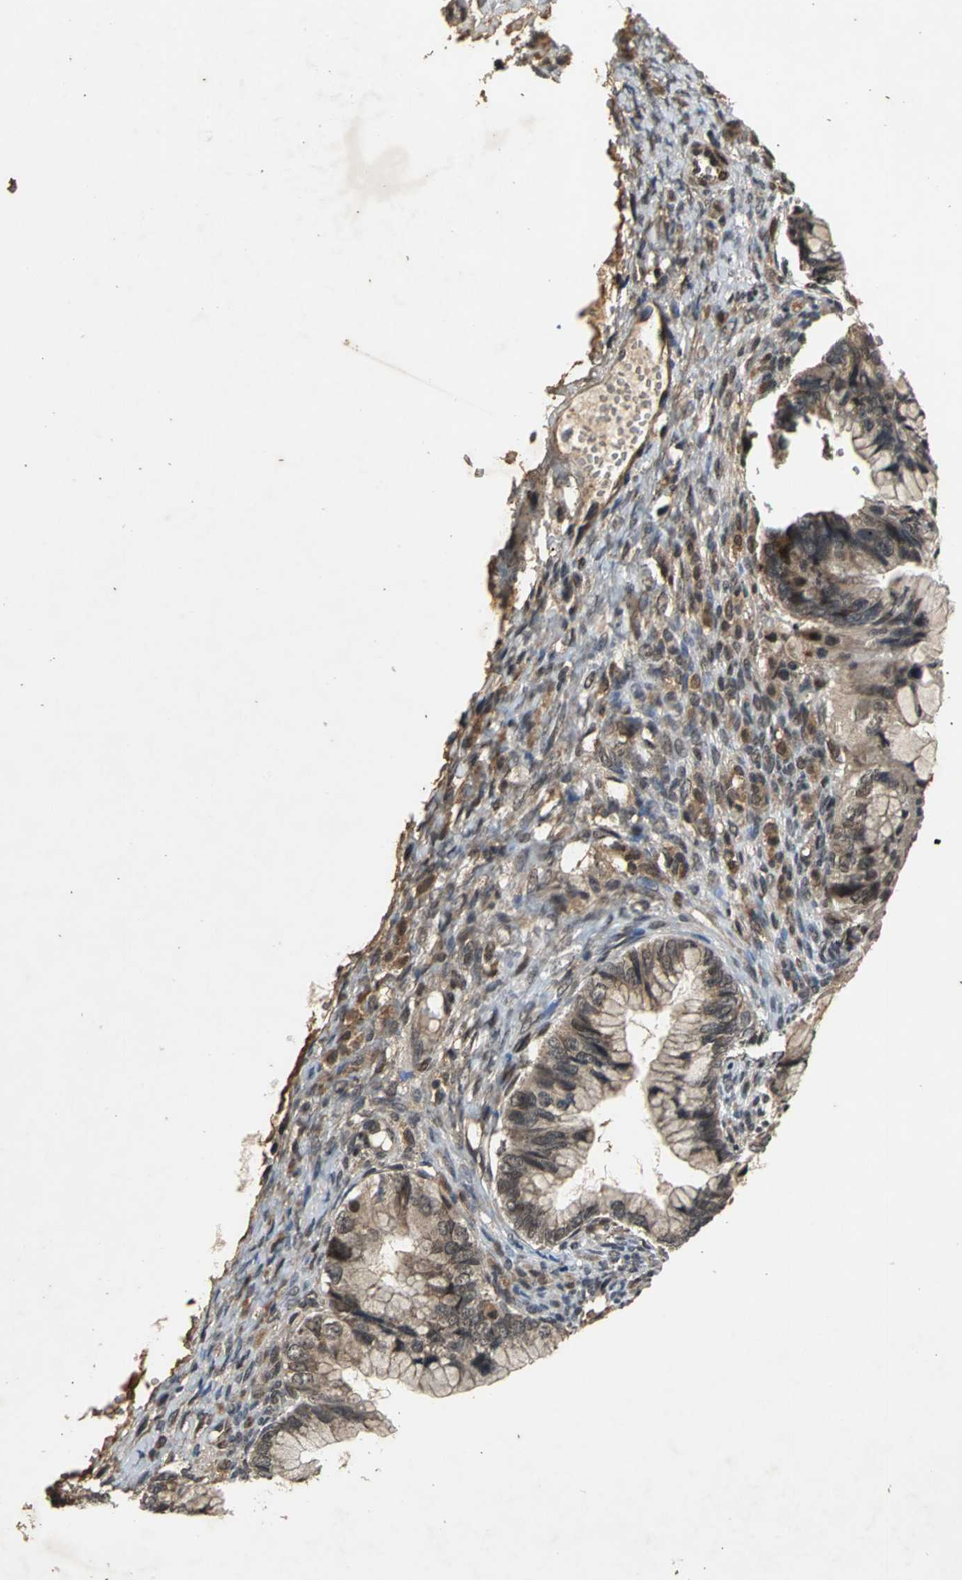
{"staining": {"intensity": "weak", "quantity": "25%-75%", "location": "cytoplasmic/membranous"}, "tissue": "ovarian cancer", "cell_type": "Tumor cells", "image_type": "cancer", "snomed": [{"axis": "morphology", "description": "Cystadenocarcinoma, mucinous, NOS"}, {"axis": "topography", "description": "Ovary"}], "caption": "Ovarian cancer was stained to show a protein in brown. There is low levels of weak cytoplasmic/membranous staining in about 25%-75% of tumor cells.", "gene": "NOTCH3", "patient": {"sex": "female", "age": 36}}